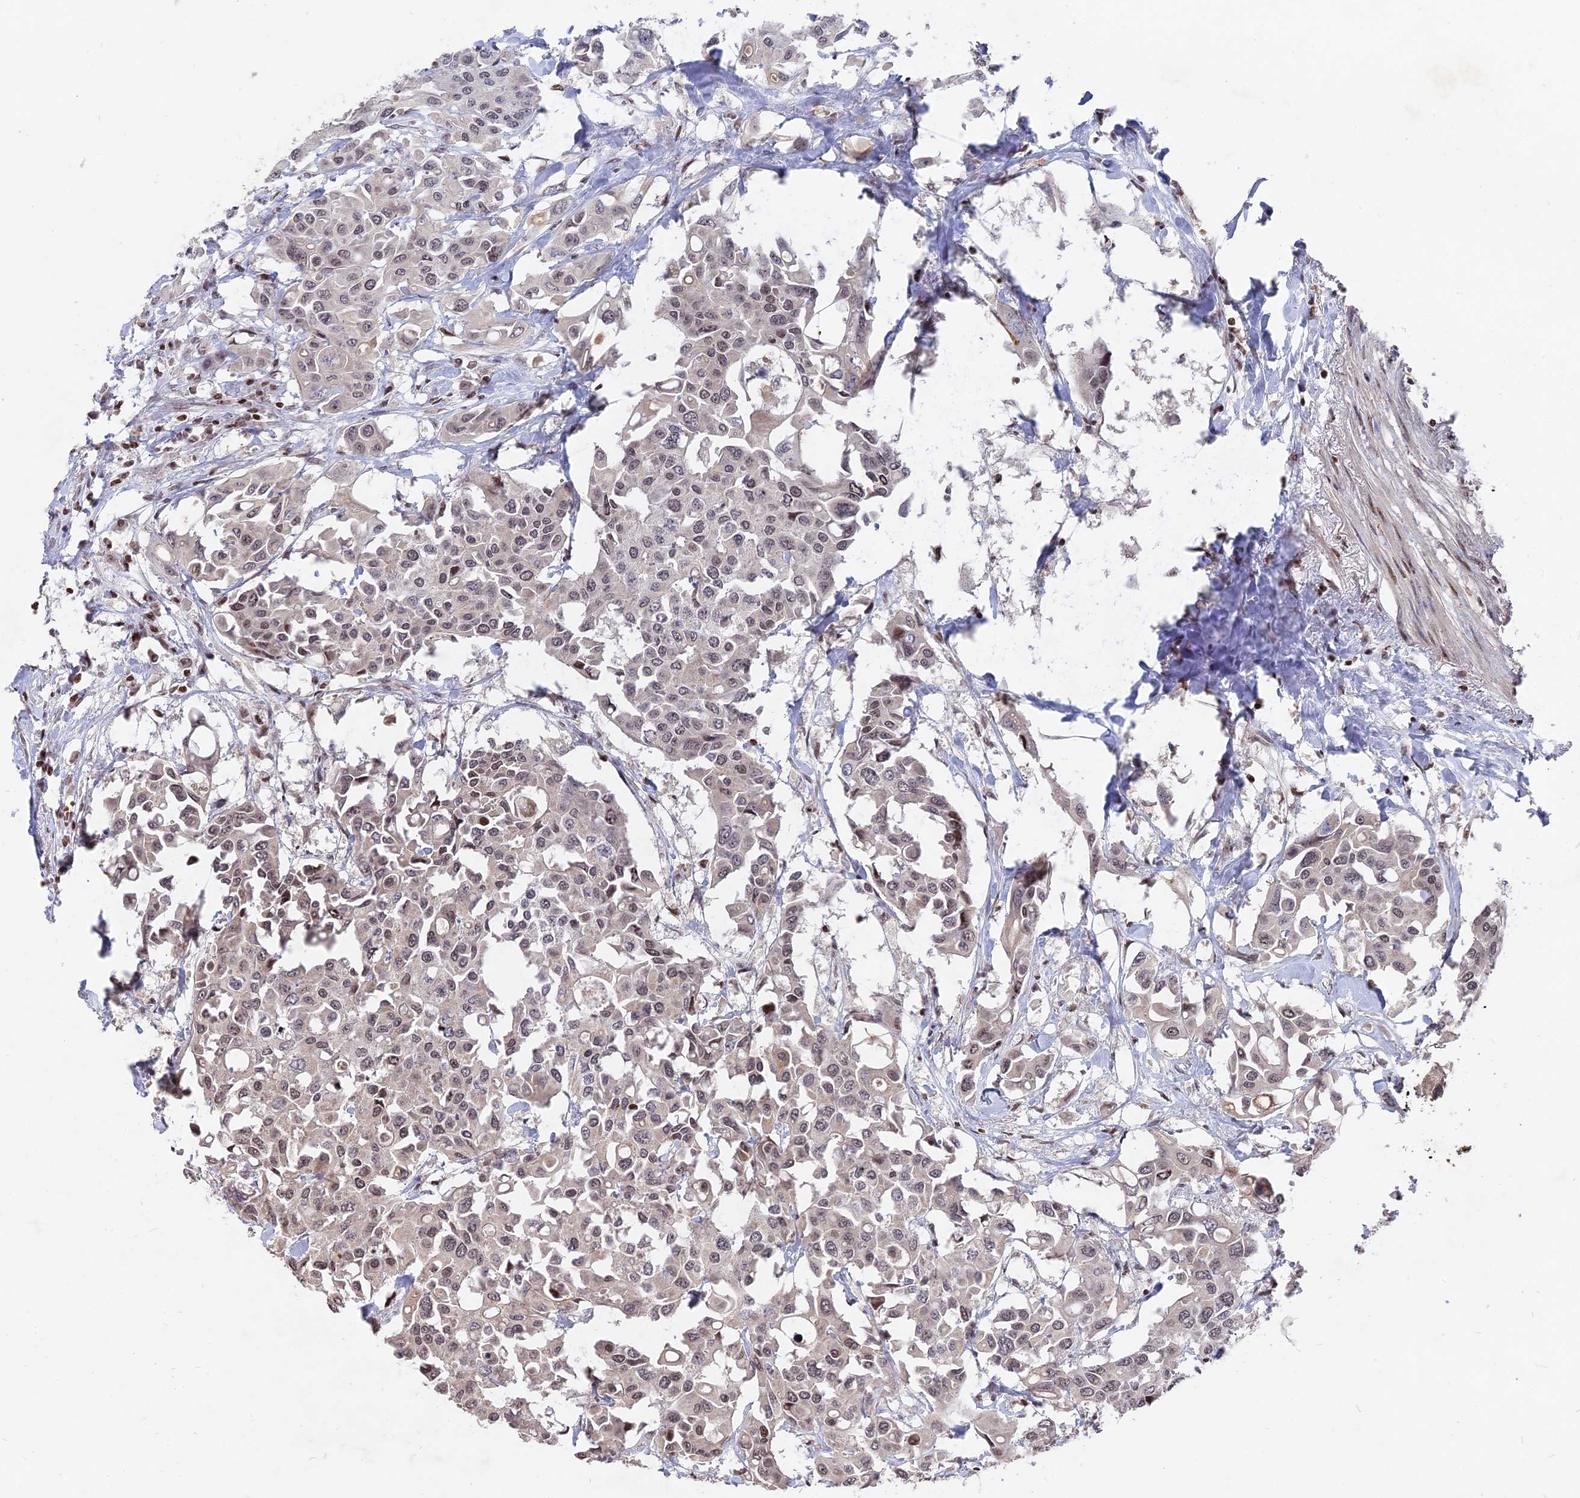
{"staining": {"intensity": "weak", "quantity": "25%-75%", "location": "nuclear"}, "tissue": "colorectal cancer", "cell_type": "Tumor cells", "image_type": "cancer", "snomed": [{"axis": "morphology", "description": "Adenocarcinoma, NOS"}, {"axis": "topography", "description": "Colon"}], "caption": "Colorectal cancer stained with DAB (3,3'-diaminobenzidine) IHC exhibits low levels of weak nuclear positivity in approximately 25%-75% of tumor cells. The protein of interest is shown in brown color, while the nuclei are stained blue.", "gene": "NR1H3", "patient": {"sex": "male", "age": 77}}